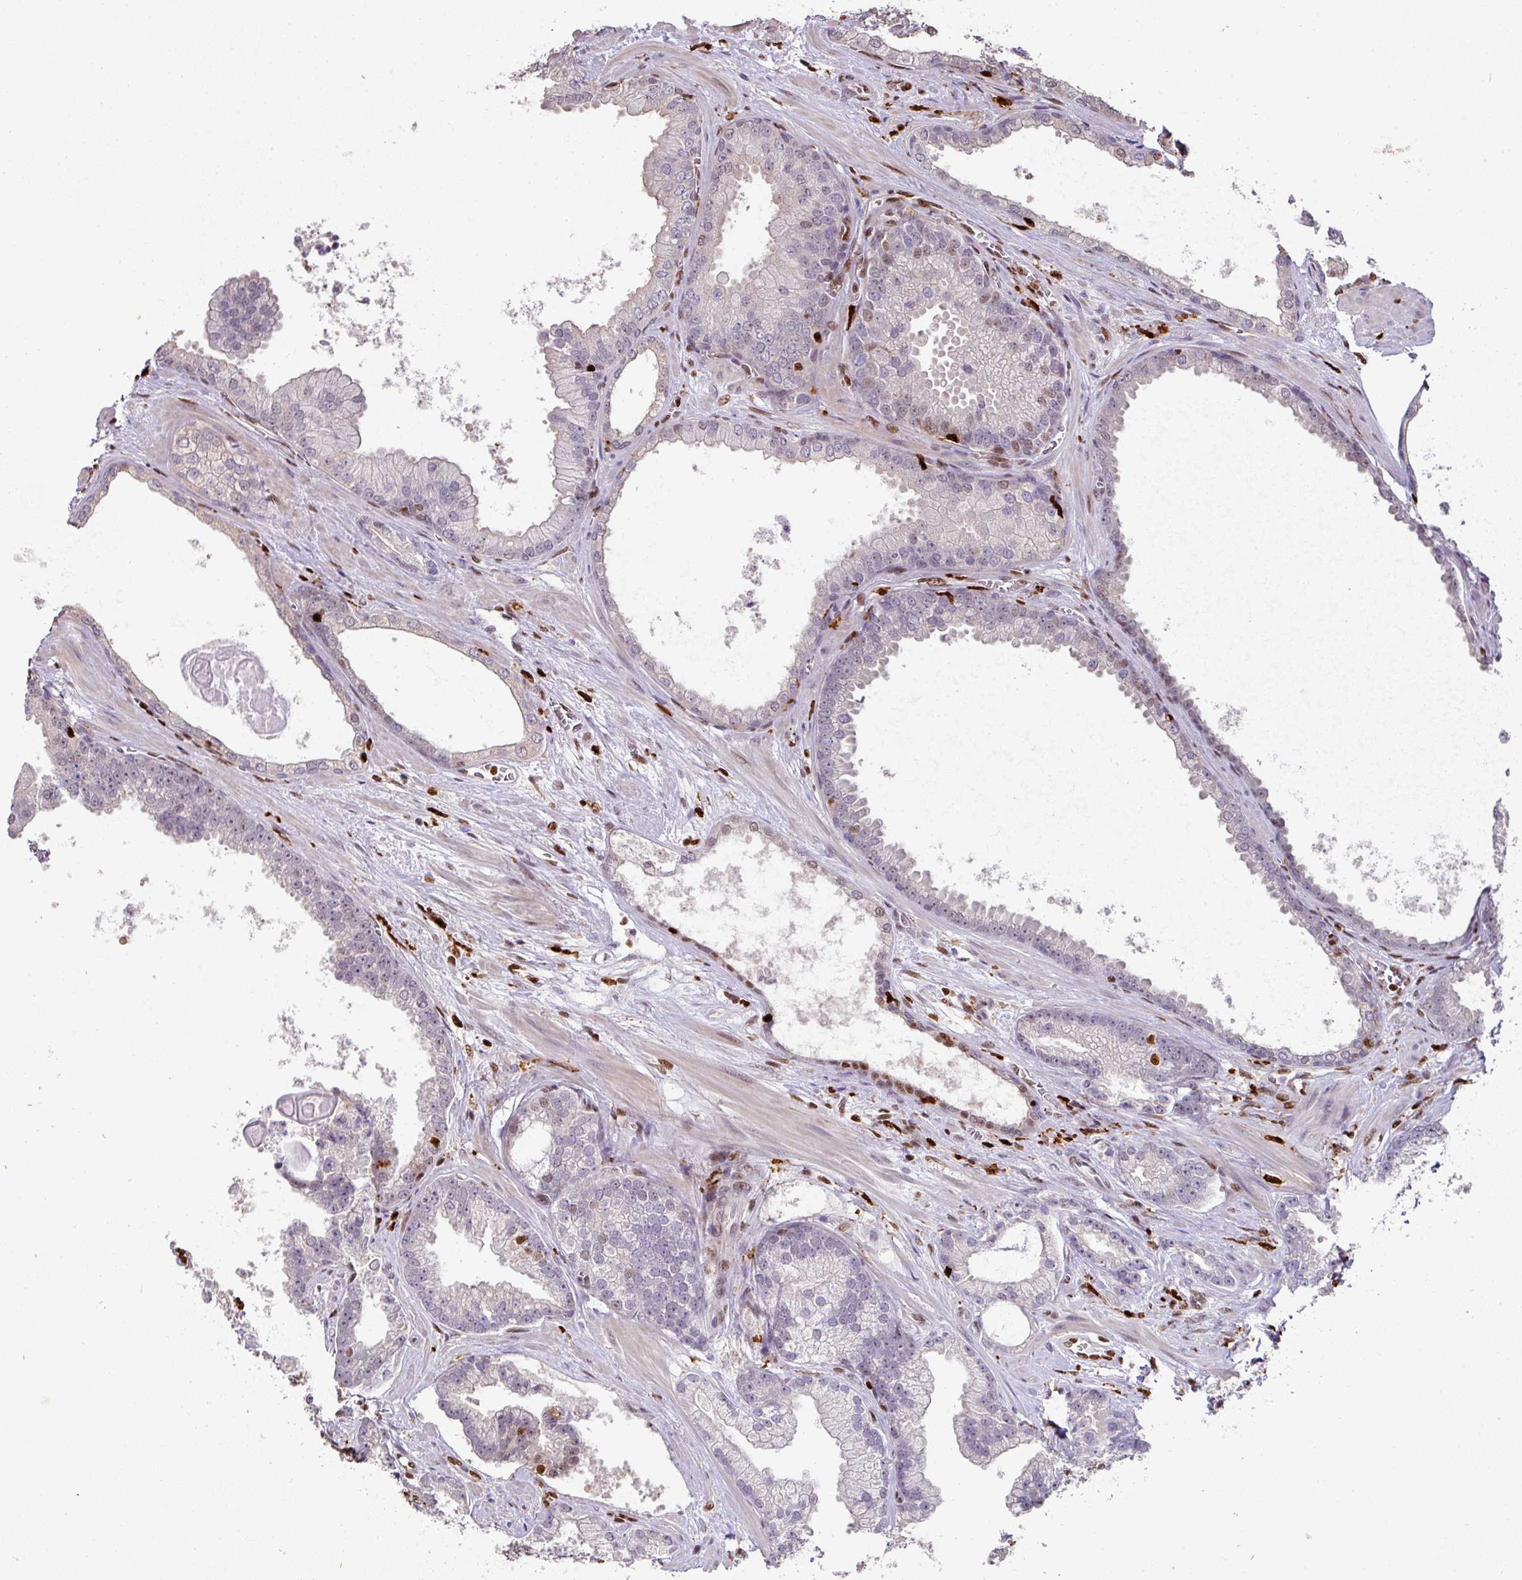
{"staining": {"intensity": "moderate", "quantity": "<25%", "location": "nuclear"}, "tissue": "prostate cancer", "cell_type": "Tumor cells", "image_type": "cancer", "snomed": [{"axis": "morphology", "description": "Adenocarcinoma, High grade"}, {"axis": "topography", "description": "Prostate"}], "caption": "Brown immunohistochemical staining in human prostate cancer (adenocarcinoma (high-grade)) displays moderate nuclear expression in about <25% of tumor cells.", "gene": "SAMHD1", "patient": {"sex": "male", "age": 68}}